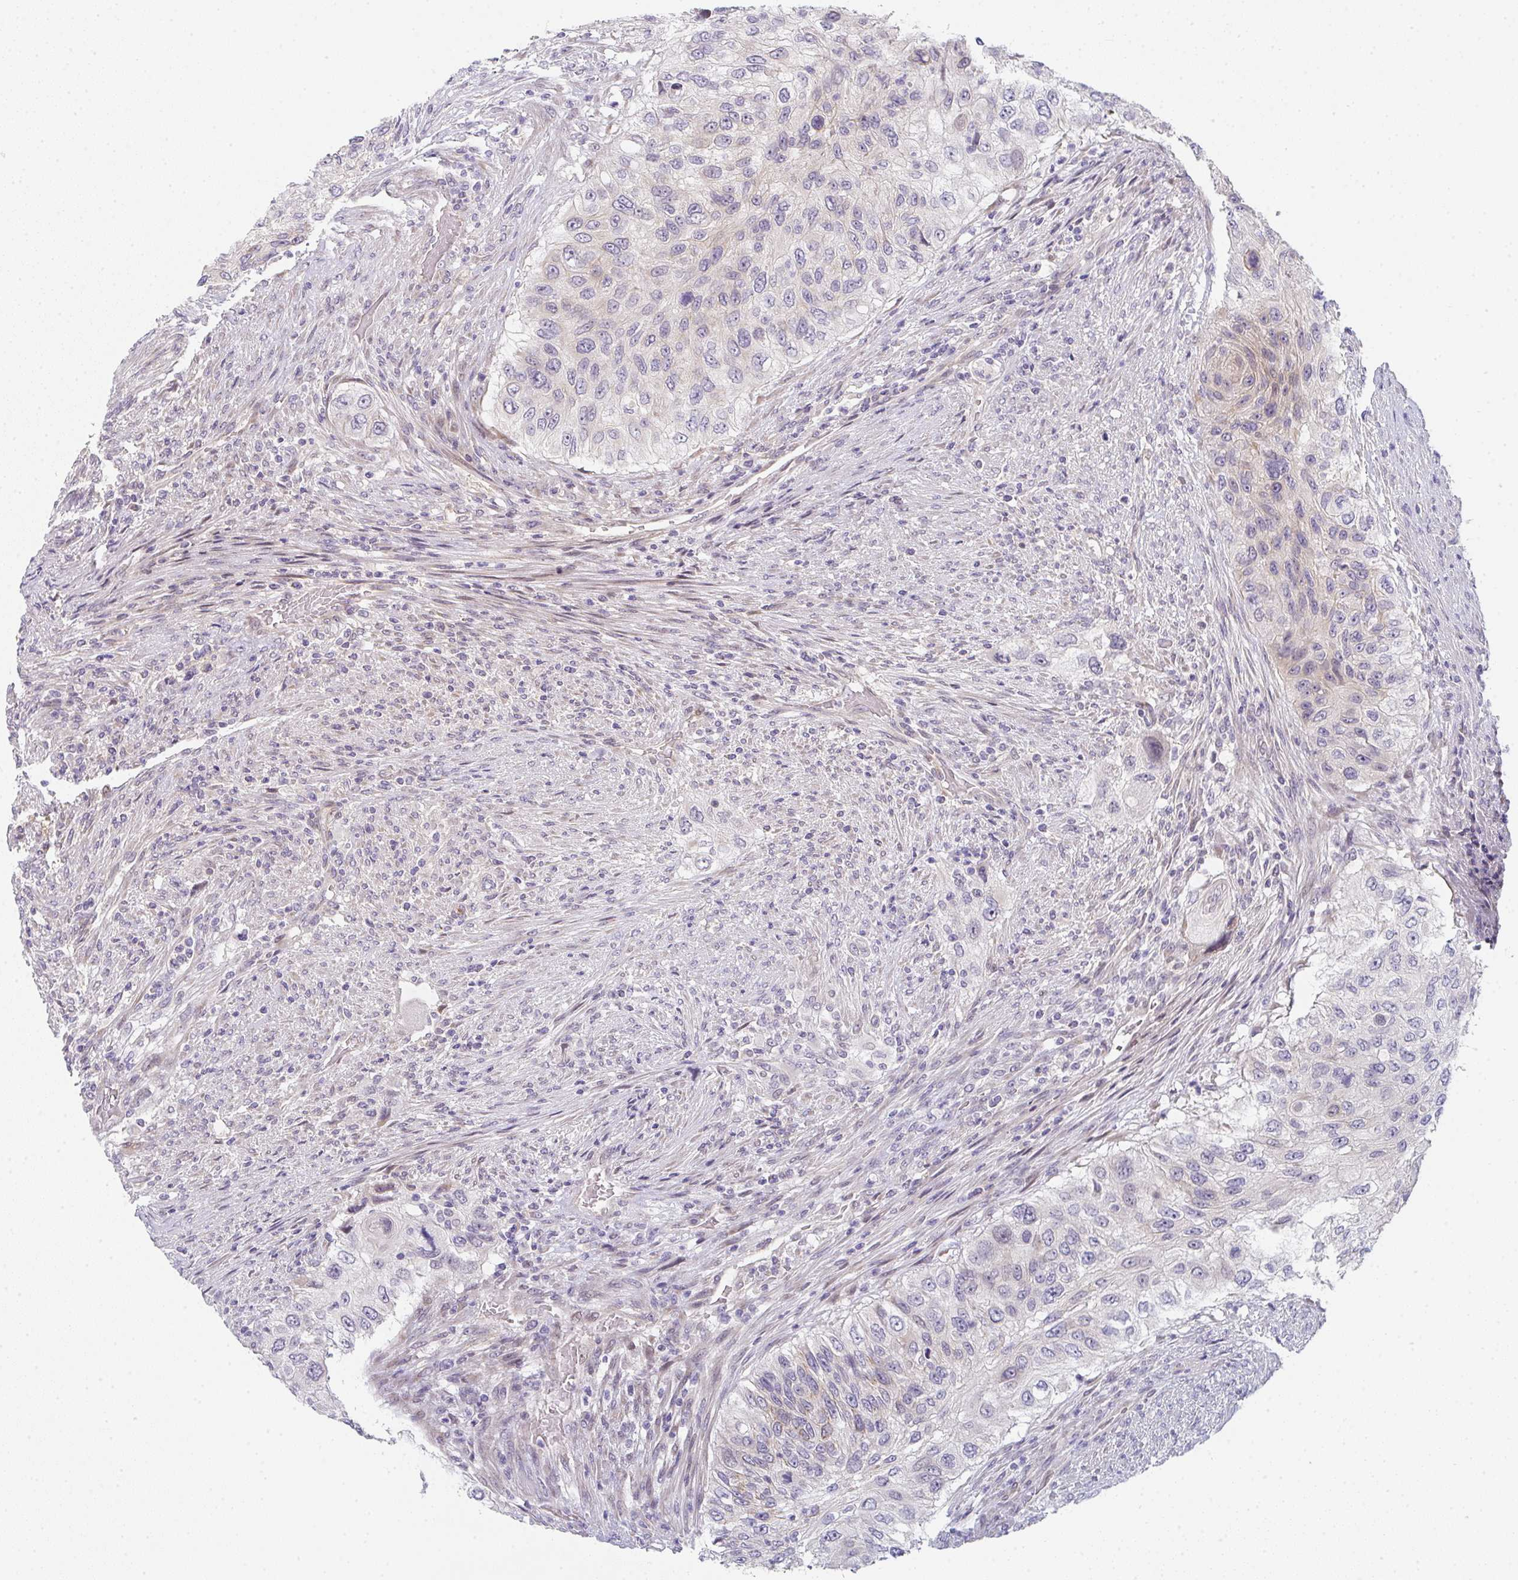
{"staining": {"intensity": "negative", "quantity": "none", "location": "none"}, "tissue": "urothelial cancer", "cell_type": "Tumor cells", "image_type": "cancer", "snomed": [{"axis": "morphology", "description": "Urothelial carcinoma, High grade"}, {"axis": "topography", "description": "Urinary bladder"}], "caption": "A high-resolution photomicrograph shows IHC staining of urothelial cancer, which shows no significant expression in tumor cells. (DAB (3,3'-diaminobenzidine) immunohistochemistry with hematoxylin counter stain).", "gene": "TNFRSF10A", "patient": {"sex": "female", "age": 60}}